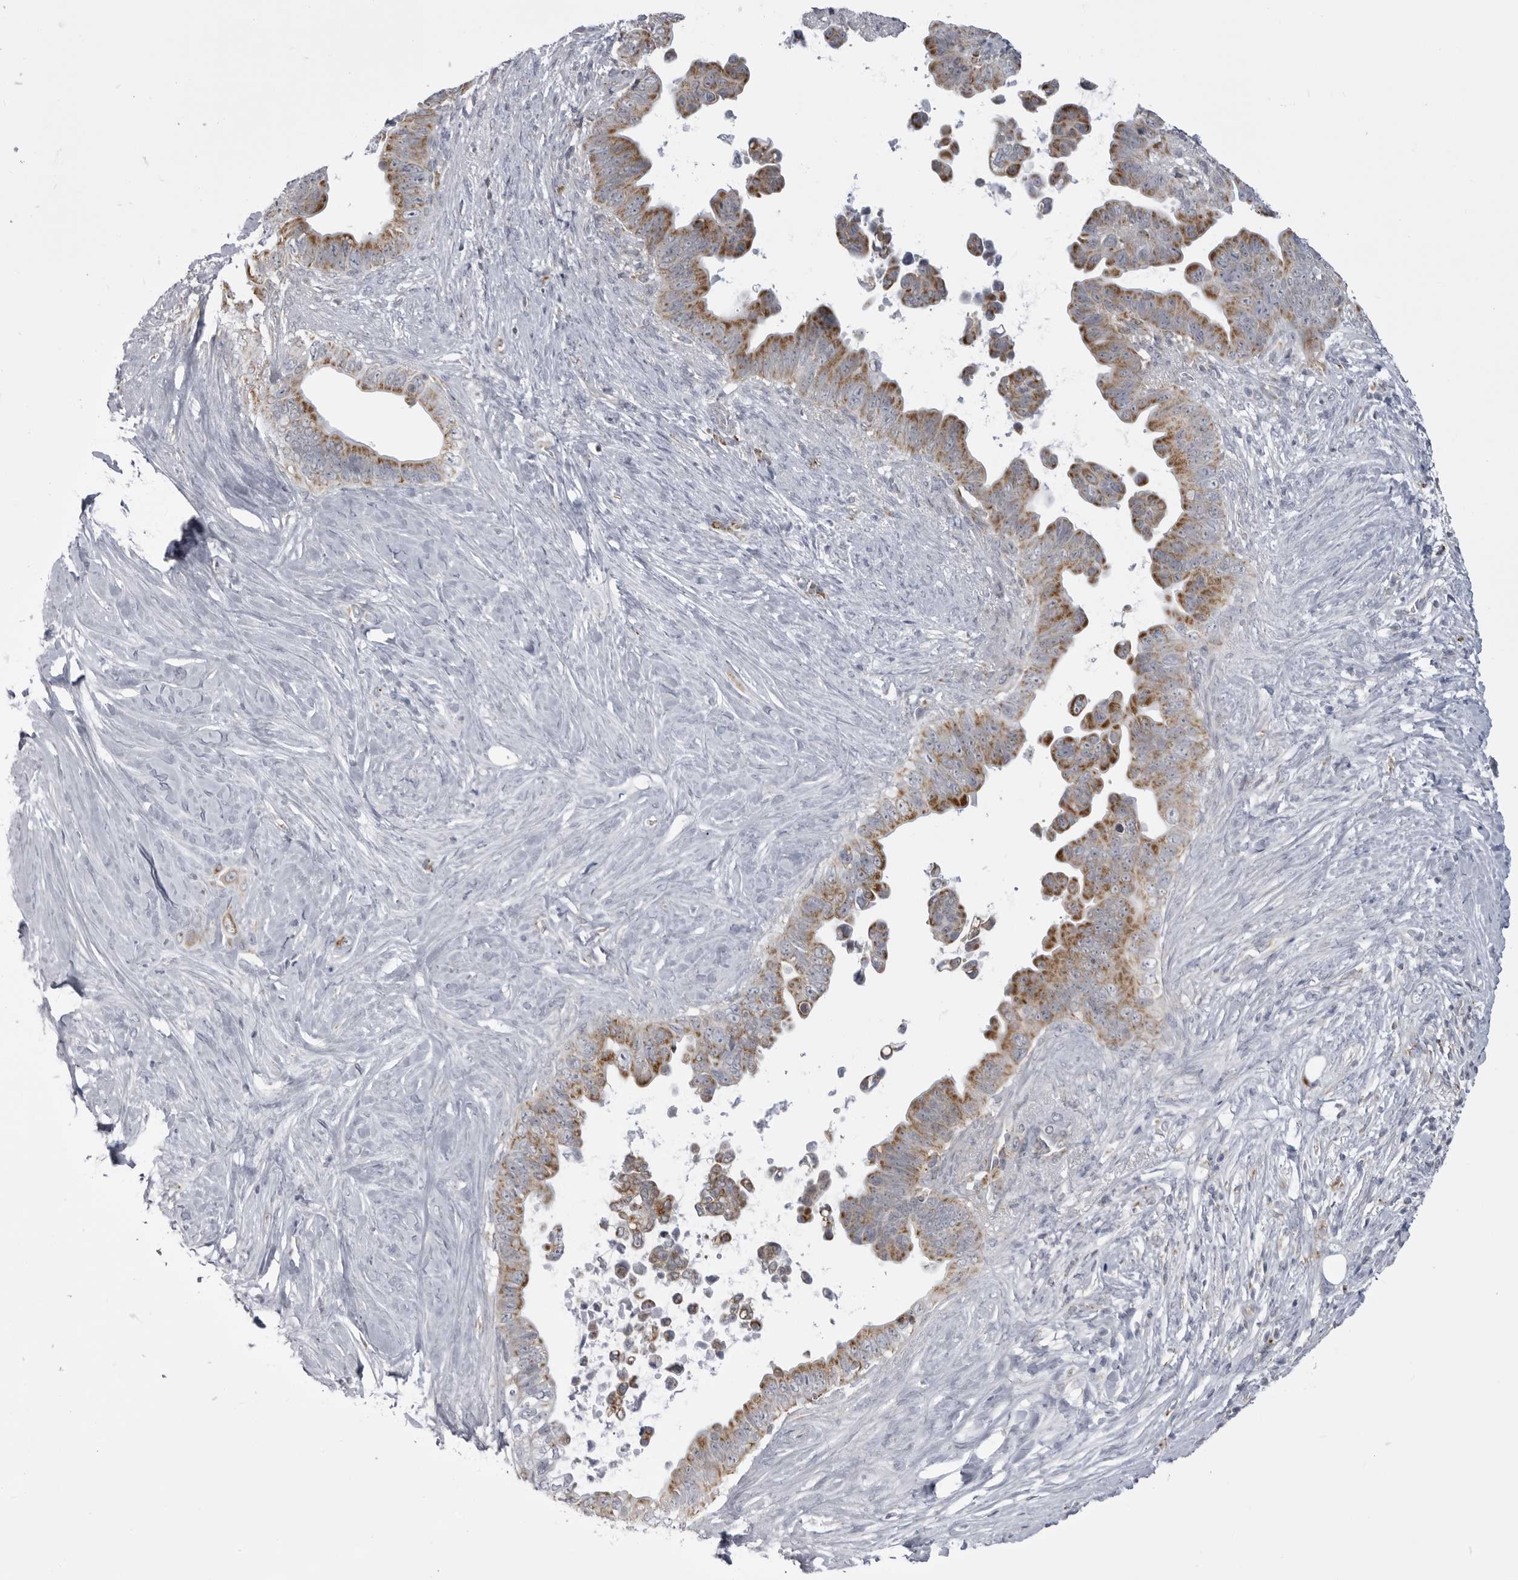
{"staining": {"intensity": "moderate", "quantity": ">75%", "location": "cytoplasmic/membranous"}, "tissue": "pancreatic cancer", "cell_type": "Tumor cells", "image_type": "cancer", "snomed": [{"axis": "morphology", "description": "Adenocarcinoma, NOS"}, {"axis": "topography", "description": "Pancreas"}], "caption": "Immunohistochemical staining of human pancreatic cancer (adenocarcinoma) reveals medium levels of moderate cytoplasmic/membranous protein positivity in about >75% of tumor cells.", "gene": "FH", "patient": {"sex": "female", "age": 72}}